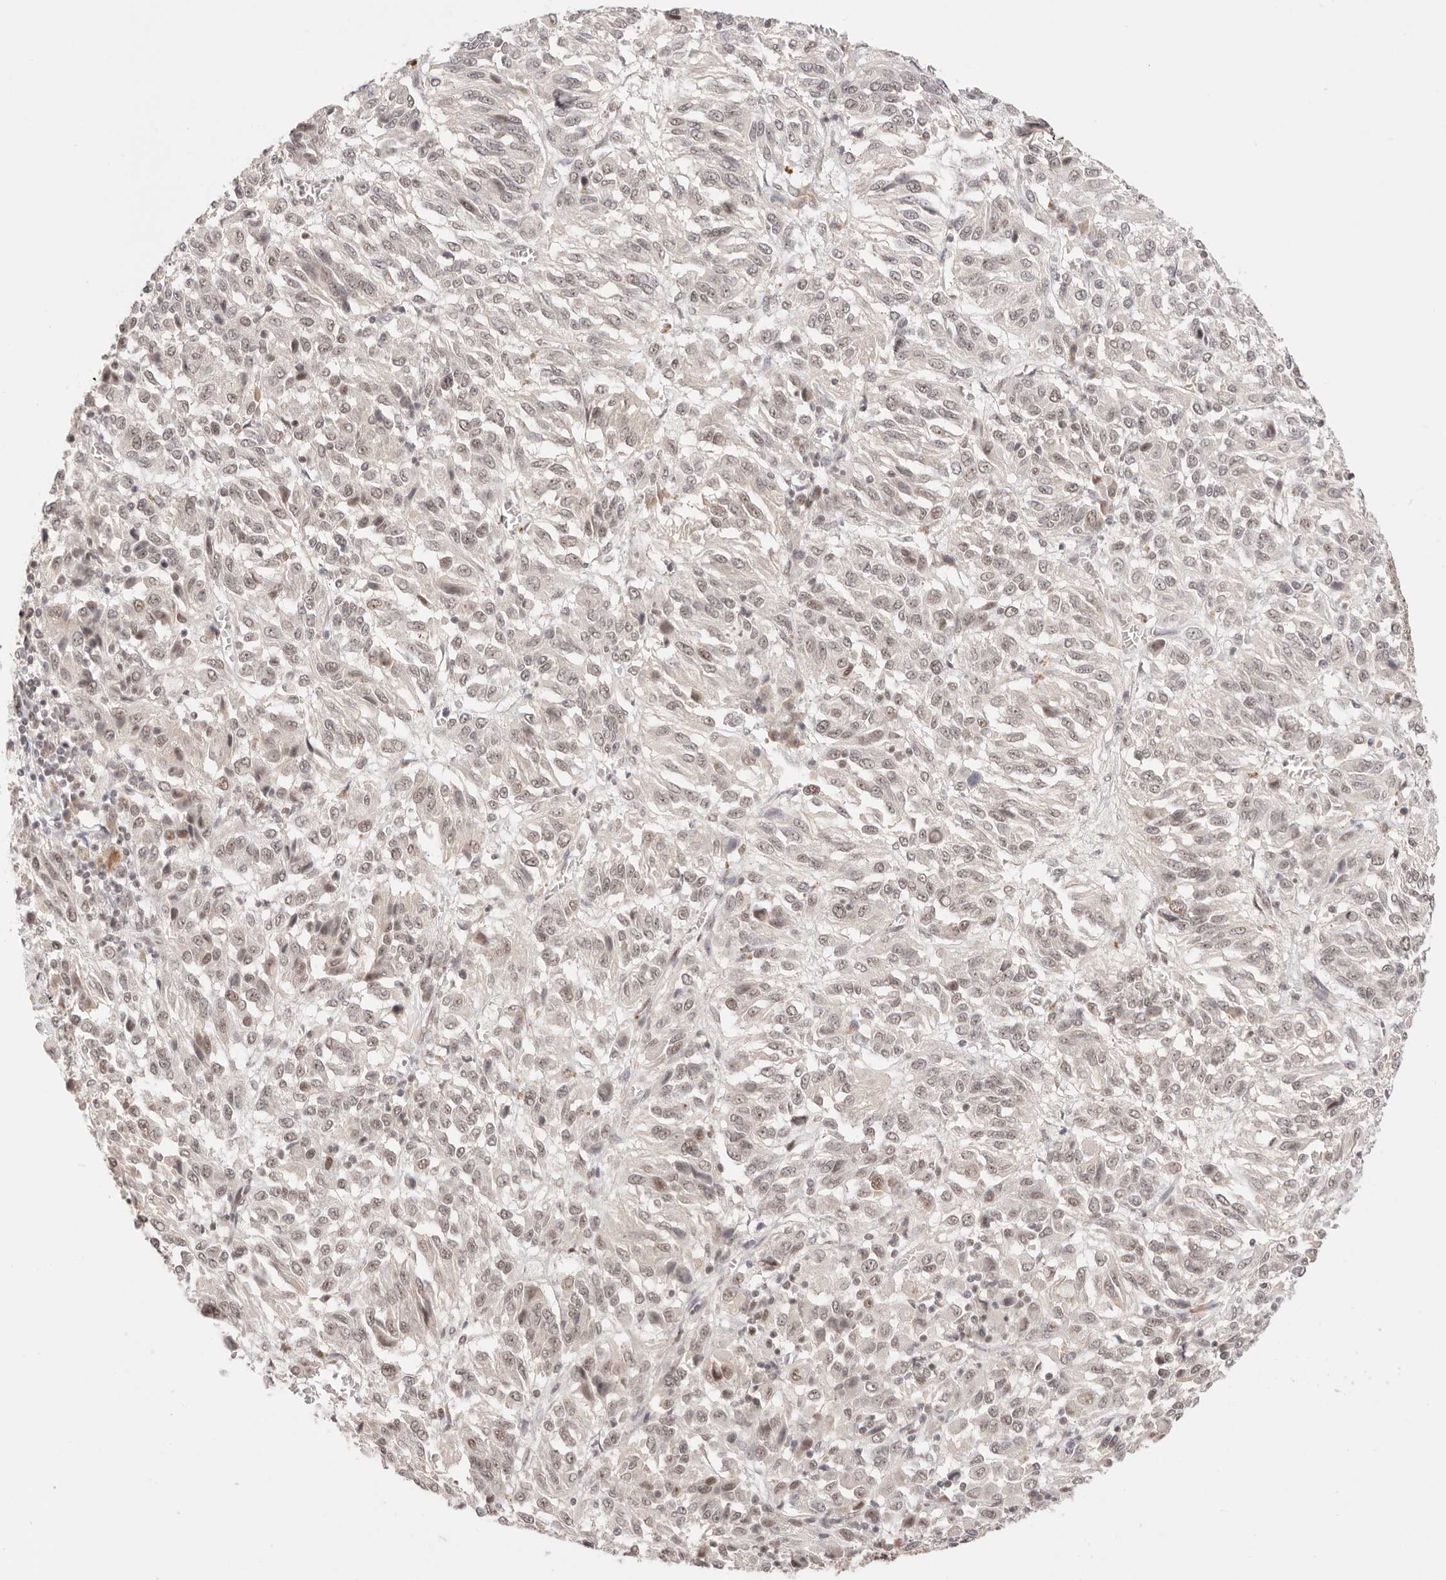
{"staining": {"intensity": "weak", "quantity": ">75%", "location": "nuclear"}, "tissue": "melanoma", "cell_type": "Tumor cells", "image_type": "cancer", "snomed": [{"axis": "morphology", "description": "Malignant melanoma, Metastatic site"}, {"axis": "topography", "description": "Lung"}], "caption": "Protein analysis of melanoma tissue demonstrates weak nuclear staining in approximately >75% of tumor cells.", "gene": "RFC3", "patient": {"sex": "male", "age": 64}}